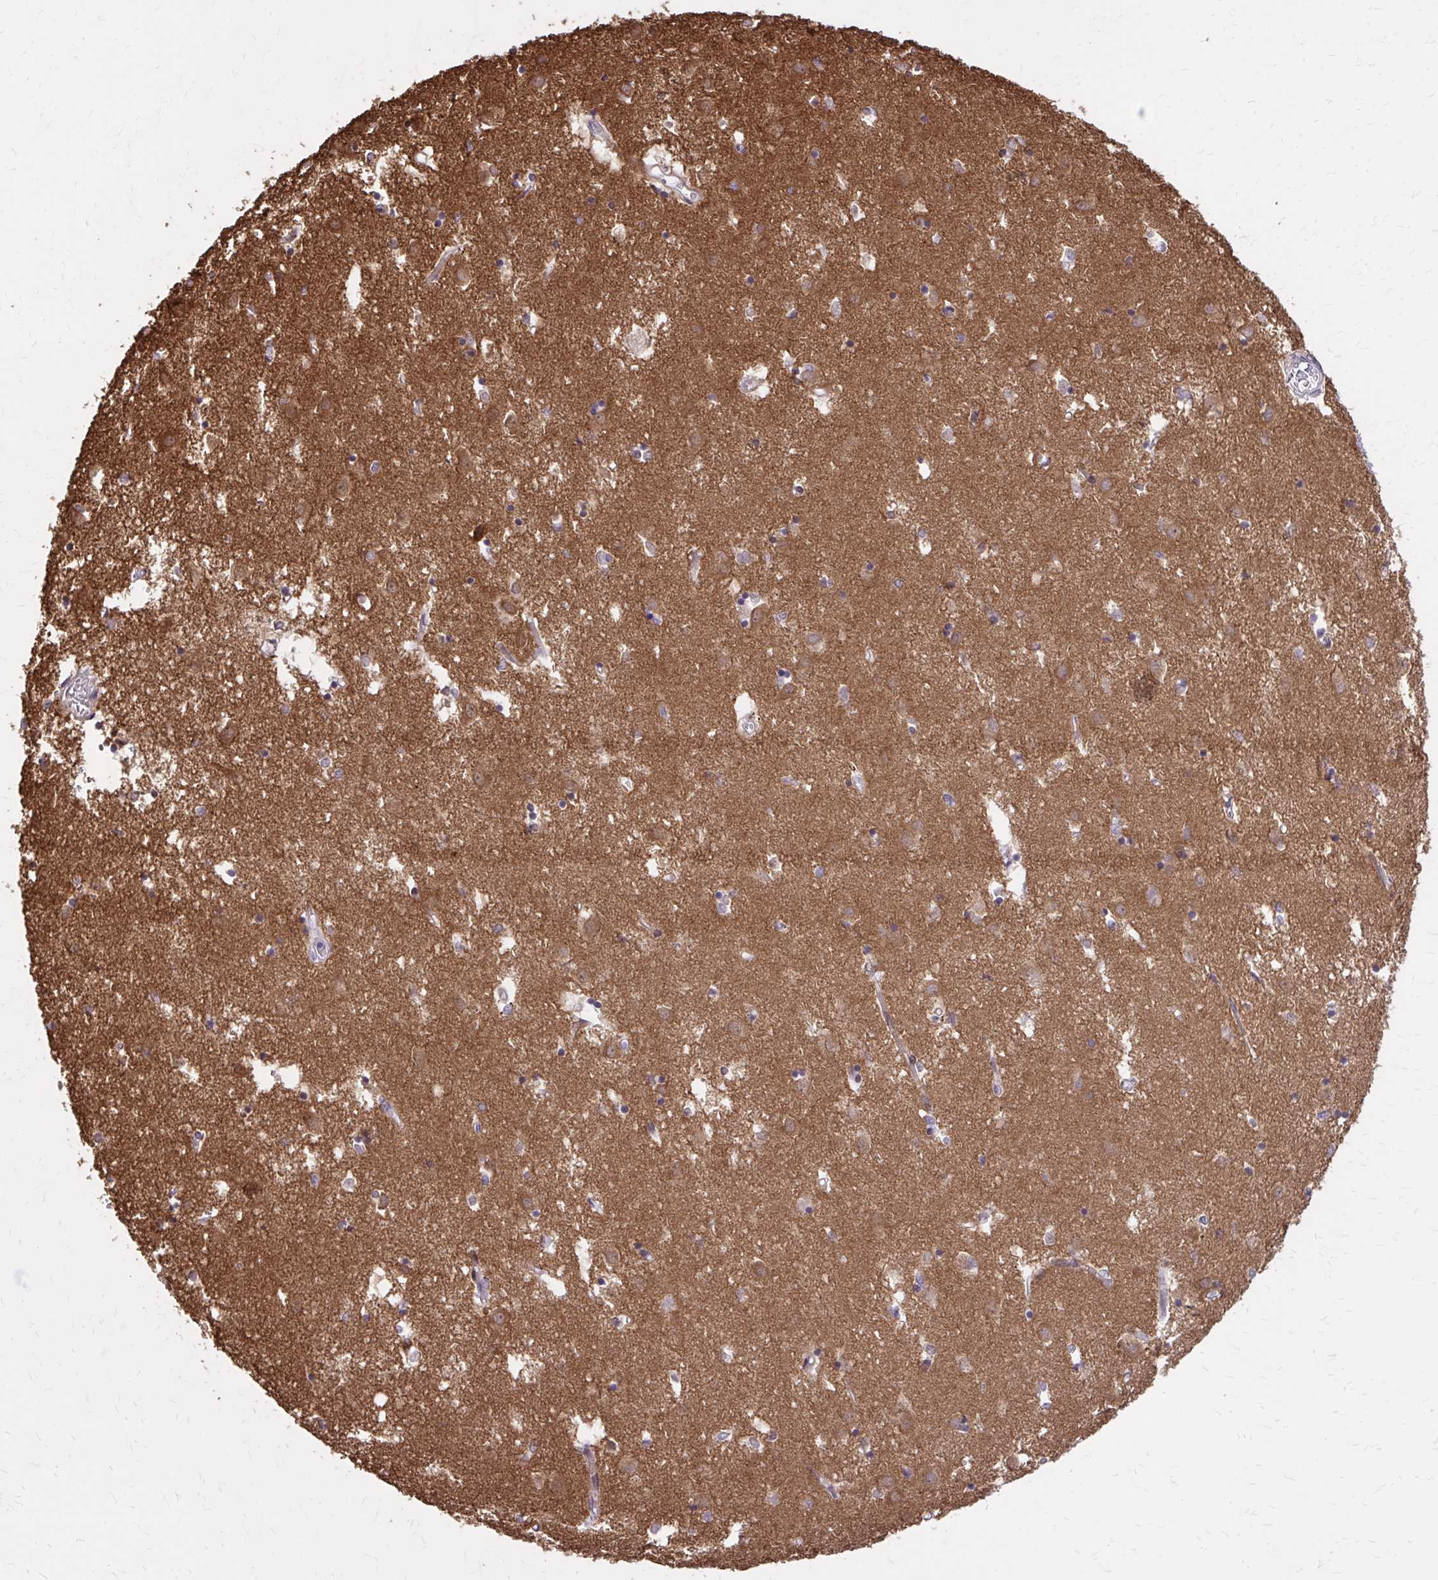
{"staining": {"intensity": "weak", "quantity": ">75%", "location": "cytoplasmic/membranous"}, "tissue": "caudate", "cell_type": "Glial cells", "image_type": "normal", "snomed": [{"axis": "morphology", "description": "Normal tissue, NOS"}, {"axis": "topography", "description": "Lateral ventricle wall"}], "caption": "About >75% of glial cells in unremarkable caudate demonstrate weak cytoplasmic/membranous protein expression as visualized by brown immunohistochemical staining.", "gene": "EPB41L1", "patient": {"sex": "male", "age": 70}}